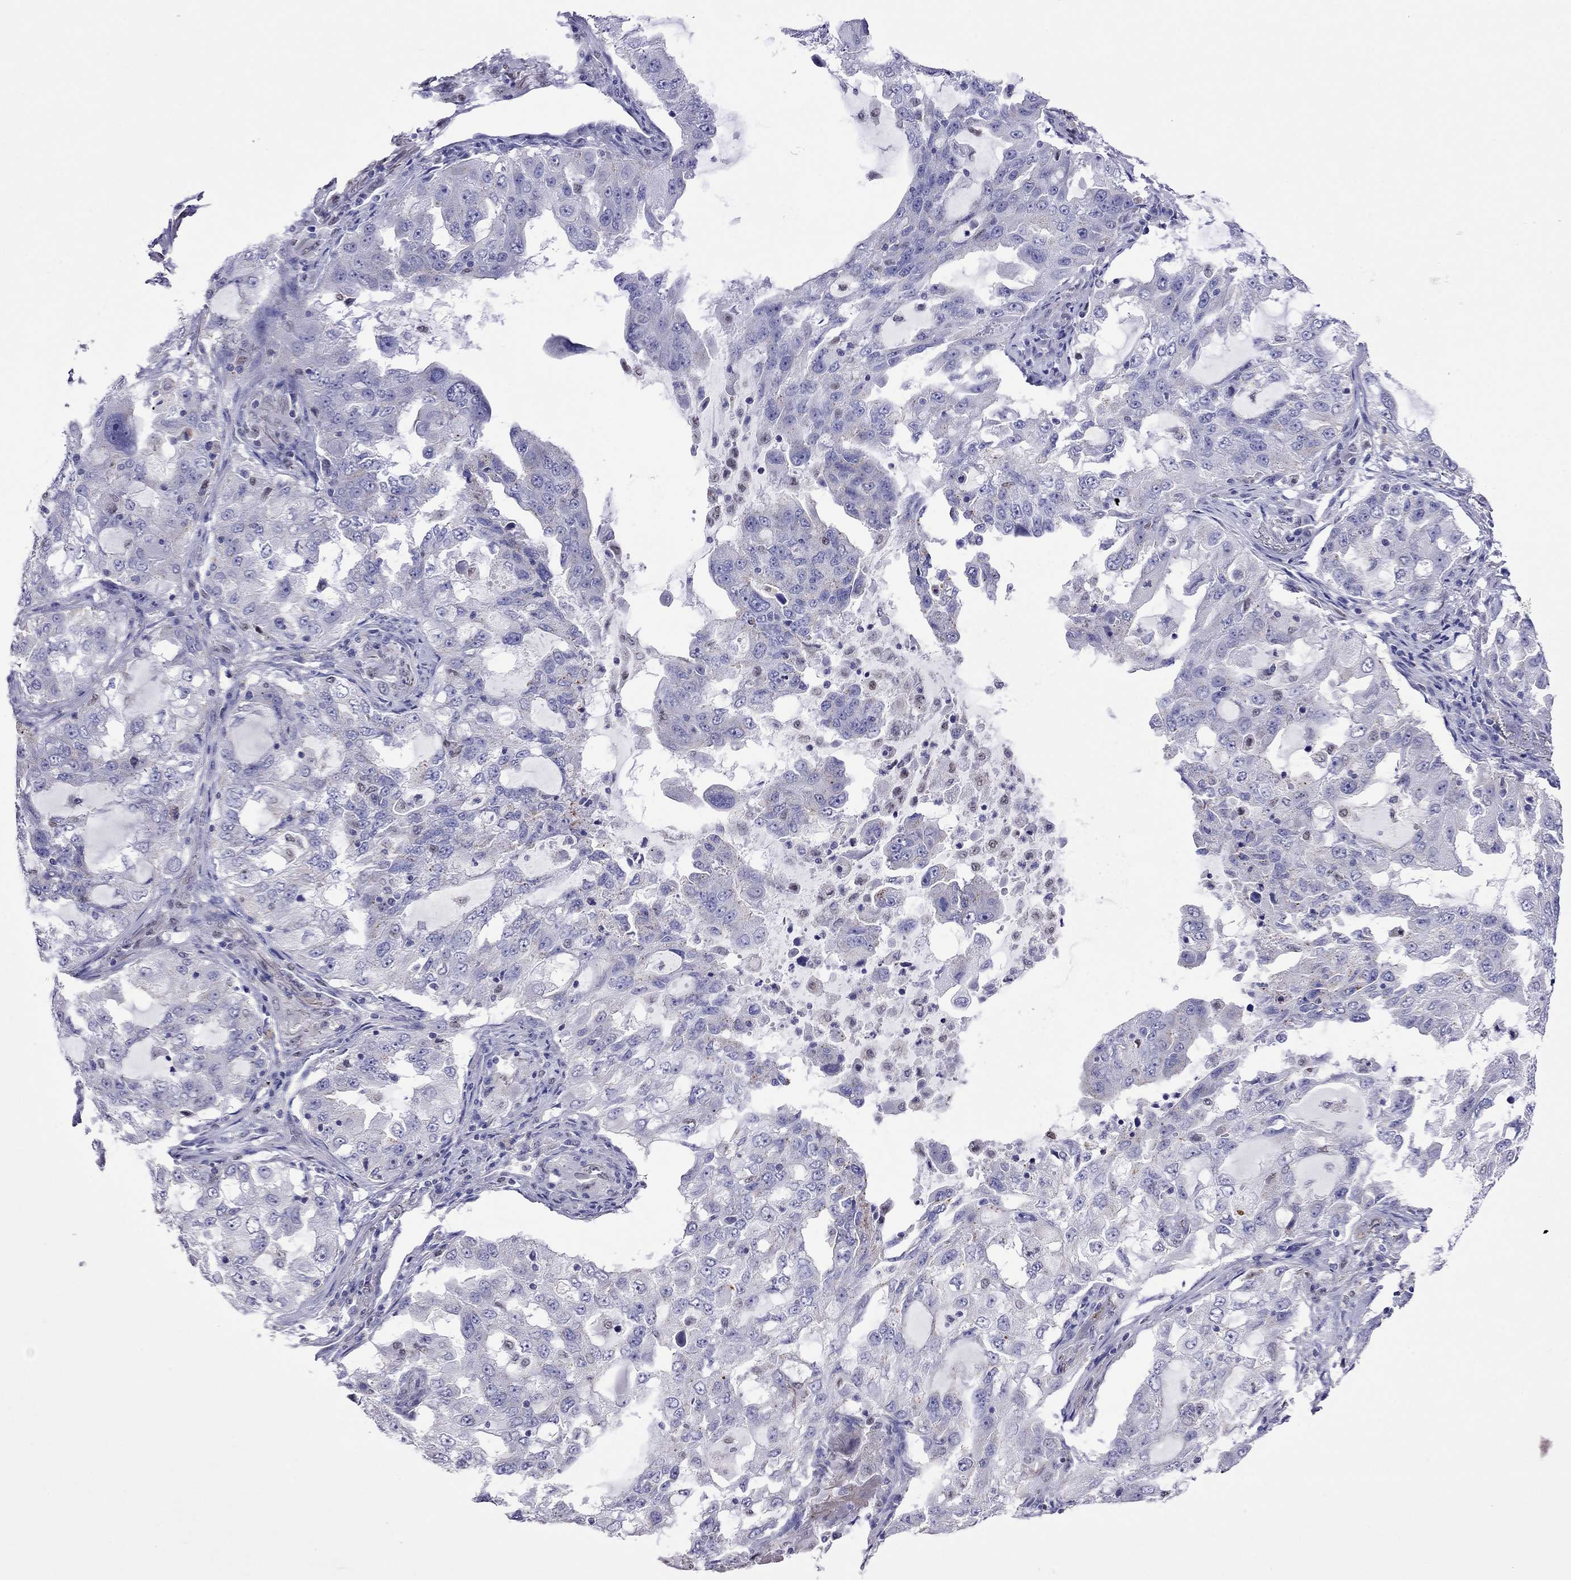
{"staining": {"intensity": "negative", "quantity": "none", "location": "none"}, "tissue": "lung cancer", "cell_type": "Tumor cells", "image_type": "cancer", "snomed": [{"axis": "morphology", "description": "Adenocarcinoma, NOS"}, {"axis": "topography", "description": "Lung"}], "caption": "Lung cancer (adenocarcinoma) stained for a protein using immunohistochemistry (IHC) exhibits no expression tumor cells.", "gene": "MPZ", "patient": {"sex": "female", "age": 61}}